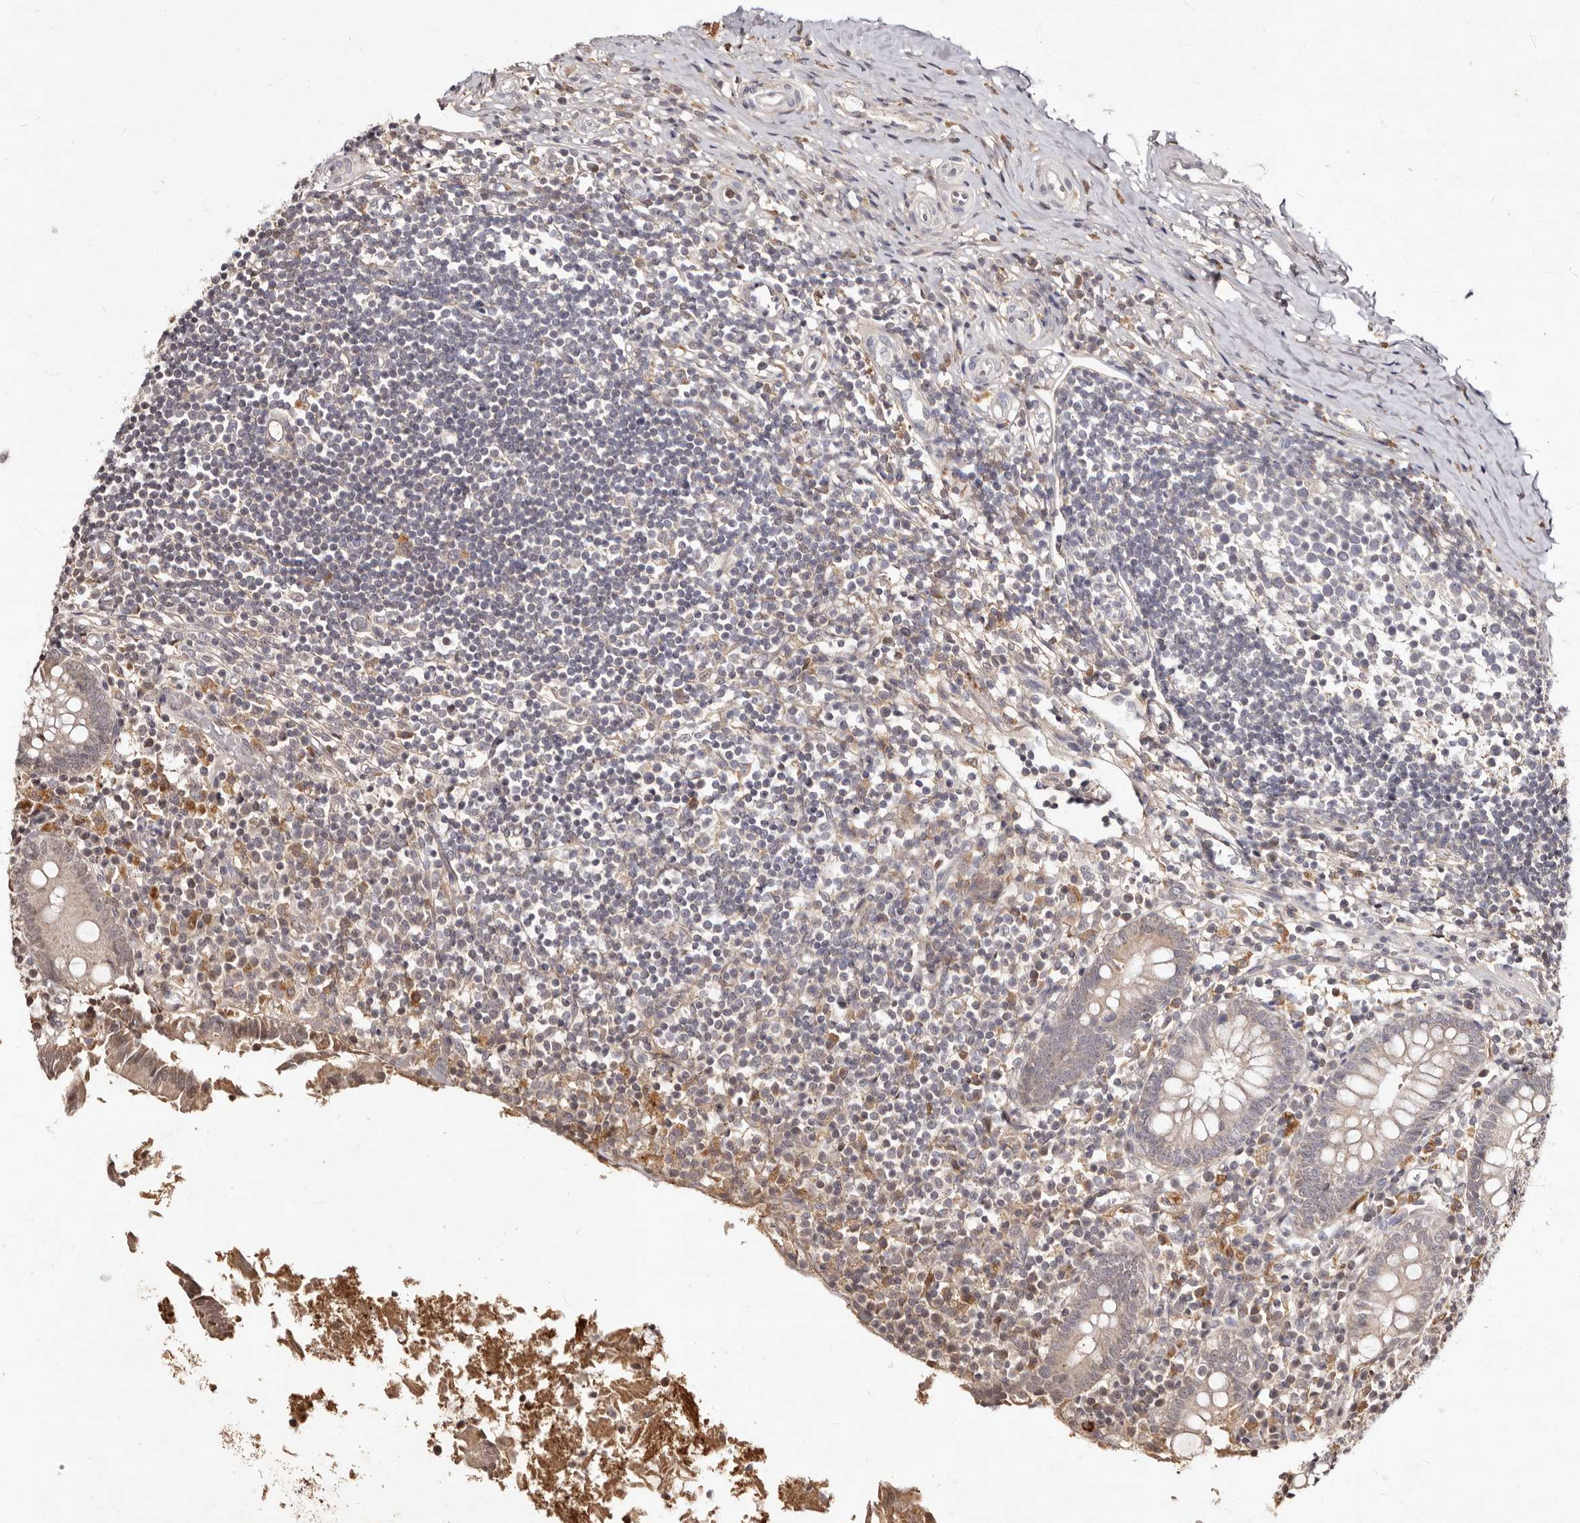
{"staining": {"intensity": "weak", "quantity": ">75%", "location": "cytoplasmic/membranous,nuclear"}, "tissue": "appendix", "cell_type": "Glandular cells", "image_type": "normal", "snomed": [{"axis": "morphology", "description": "Normal tissue, NOS"}, {"axis": "topography", "description": "Appendix"}], "caption": "DAB immunohistochemical staining of benign human appendix displays weak cytoplasmic/membranous,nuclear protein positivity in about >75% of glandular cells.", "gene": "LCORL", "patient": {"sex": "female", "age": 17}}